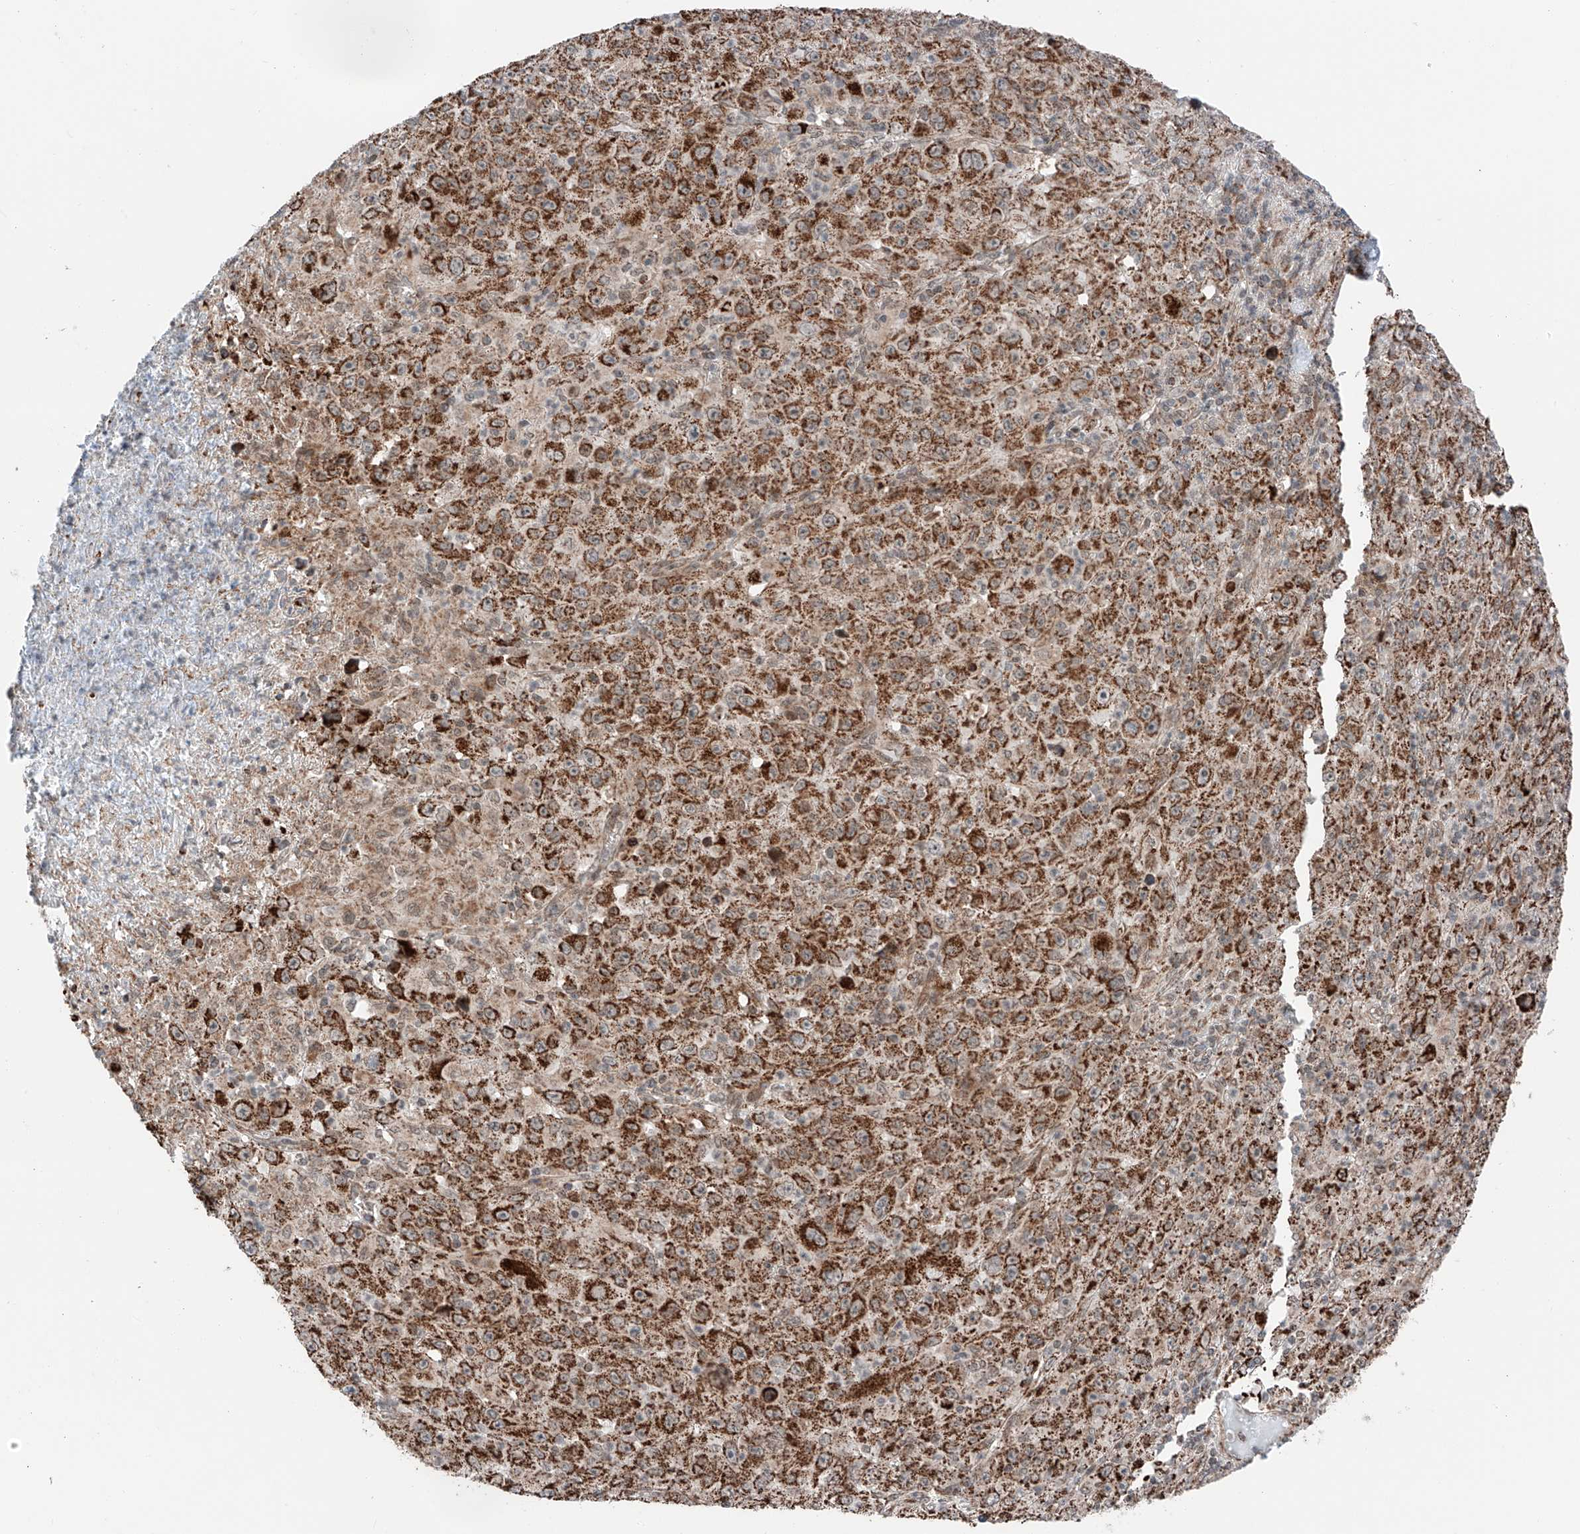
{"staining": {"intensity": "strong", "quantity": ">75%", "location": "cytoplasmic/membranous"}, "tissue": "melanoma", "cell_type": "Tumor cells", "image_type": "cancer", "snomed": [{"axis": "morphology", "description": "Malignant melanoma, Metastatic site"}, {"axis": "topography", "description": "Skin"}], "caption": "Approximately >75% of tumor cells in human malignant melanoma (metastatic site) display strong cytoplasmic/membranous protein expression as visualized by brown immunohistochemical staining.", "gene": "ZSCAN29", "patient": {"sex": "female", "age": 56}}